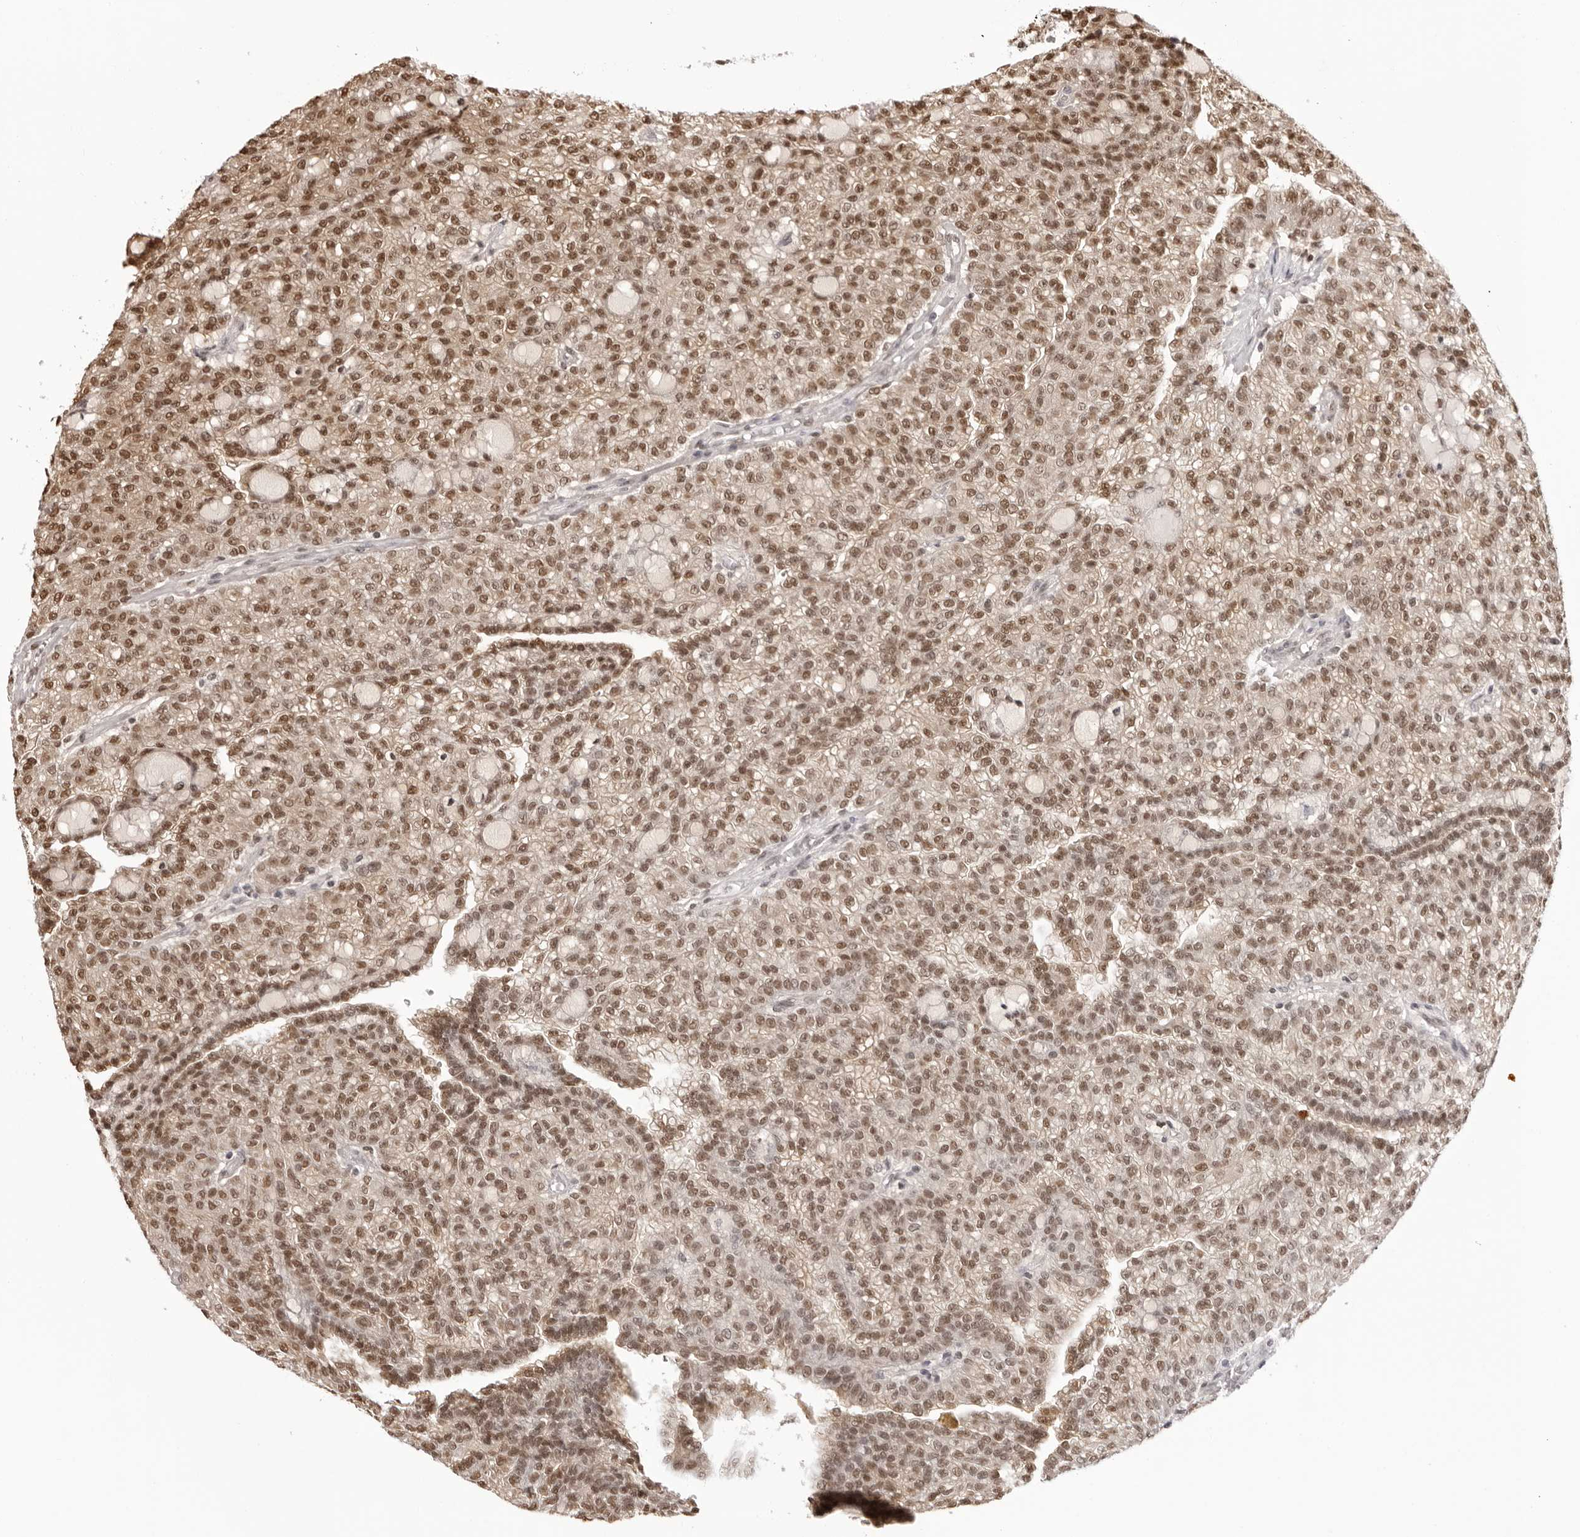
{"staining": {"intensity": "moderate", "quantity": ">75%", "location": "nuclear"}, "tissue": "renal cancer", "cell_type": "Tumor cells", "image_type": "cancer", "snomed": [{"axis": "morphology", "description": "Adenocarcinoma, NOS"}, {"axis": "topography", "description": "Kidney"}], "caption": "Tumor cells display medium levels of moderate nuclear positivity in approximately >75% of cells in renal adenocarcinoma.", "gene": "HSPA4", "patient": {"sex": "male", "age": 63}}